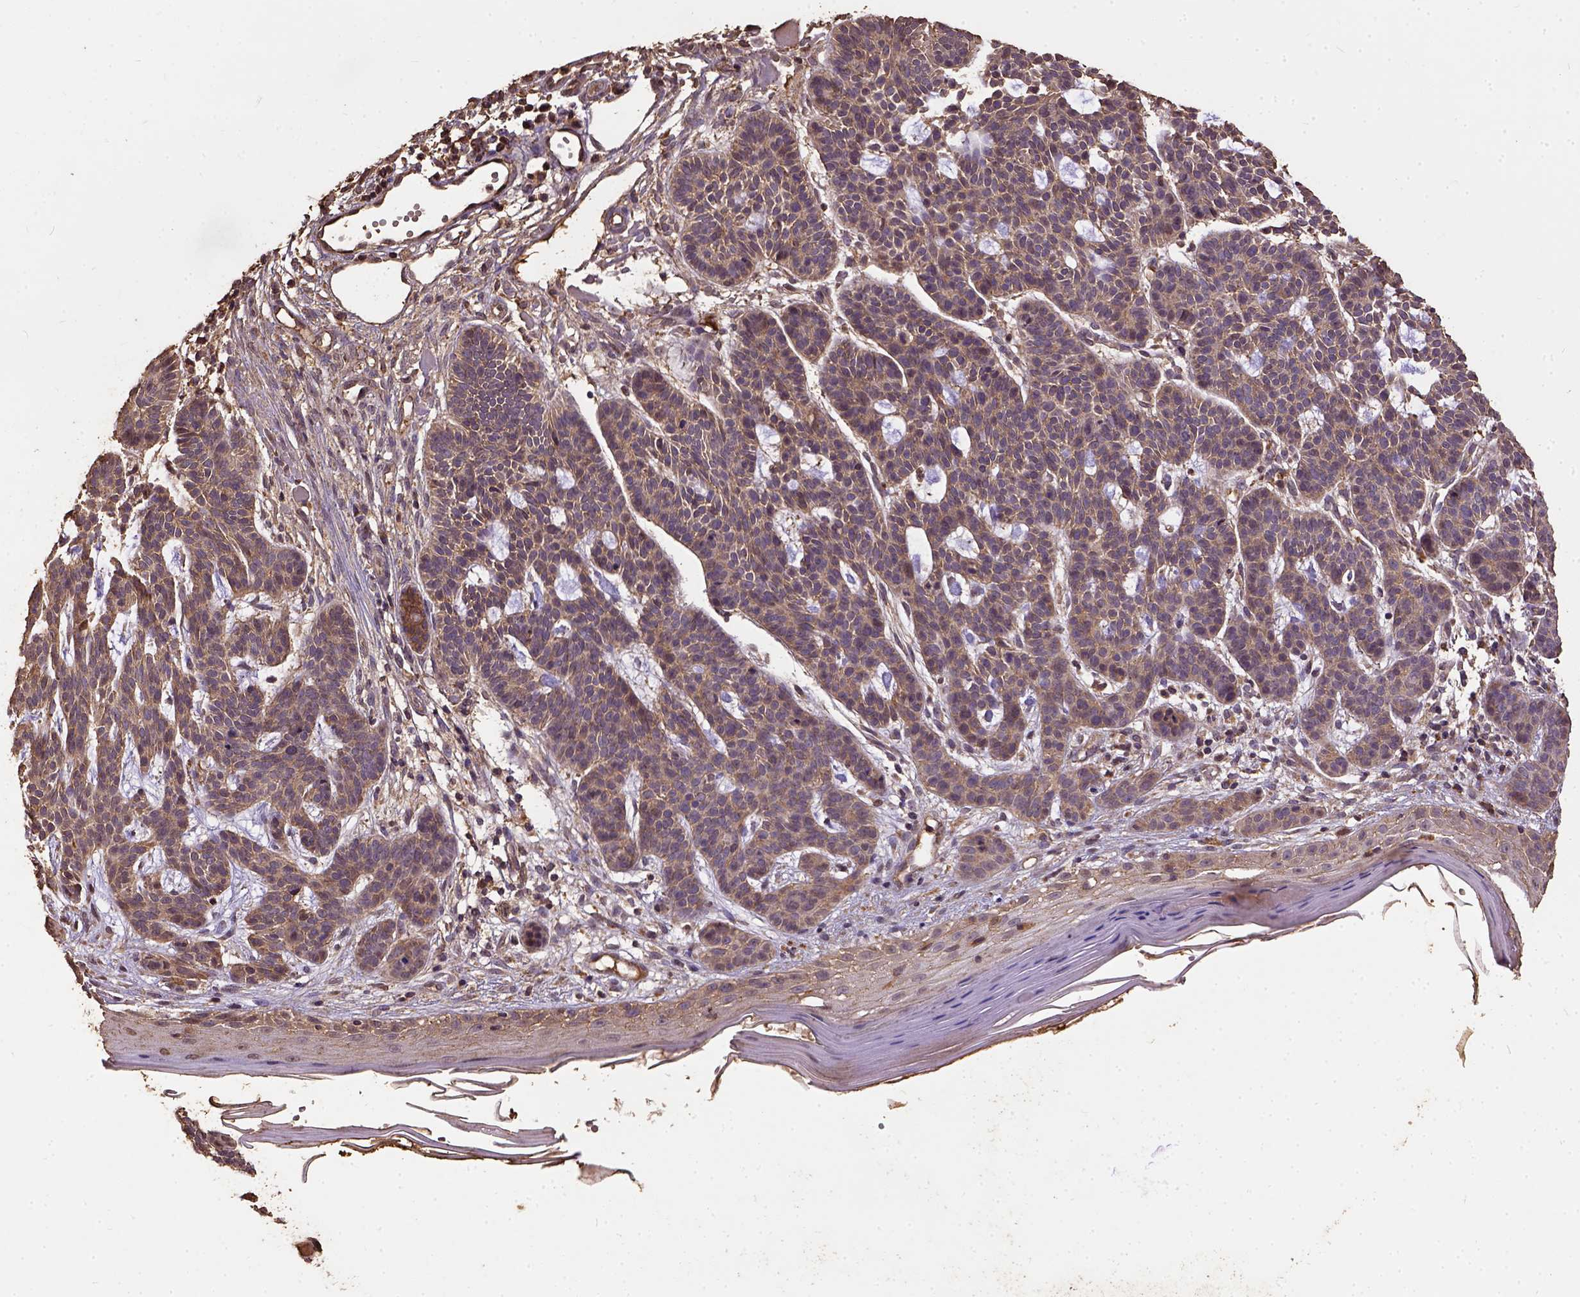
{"staining": {"intensity": "moderate", "quantity": "25%-75%", "location": "cytoplasmic/membranous"}, "tissue": "skin cancer", "cell_type": "Tumor cells", "image_type": "cancer", "snomed": [{"axis": "morphology", "description": "Basal cell carcinoma"}, {"axis": "topography", "description": "Skin"}], "caption": "A brown stain shows moderate cytoplasmic/membranous staining of a protein in human basal cell carcinoma (skin) tumor cells.", "gene": "ATP1B3", "patient": {"sex": "male", "age": 85}}